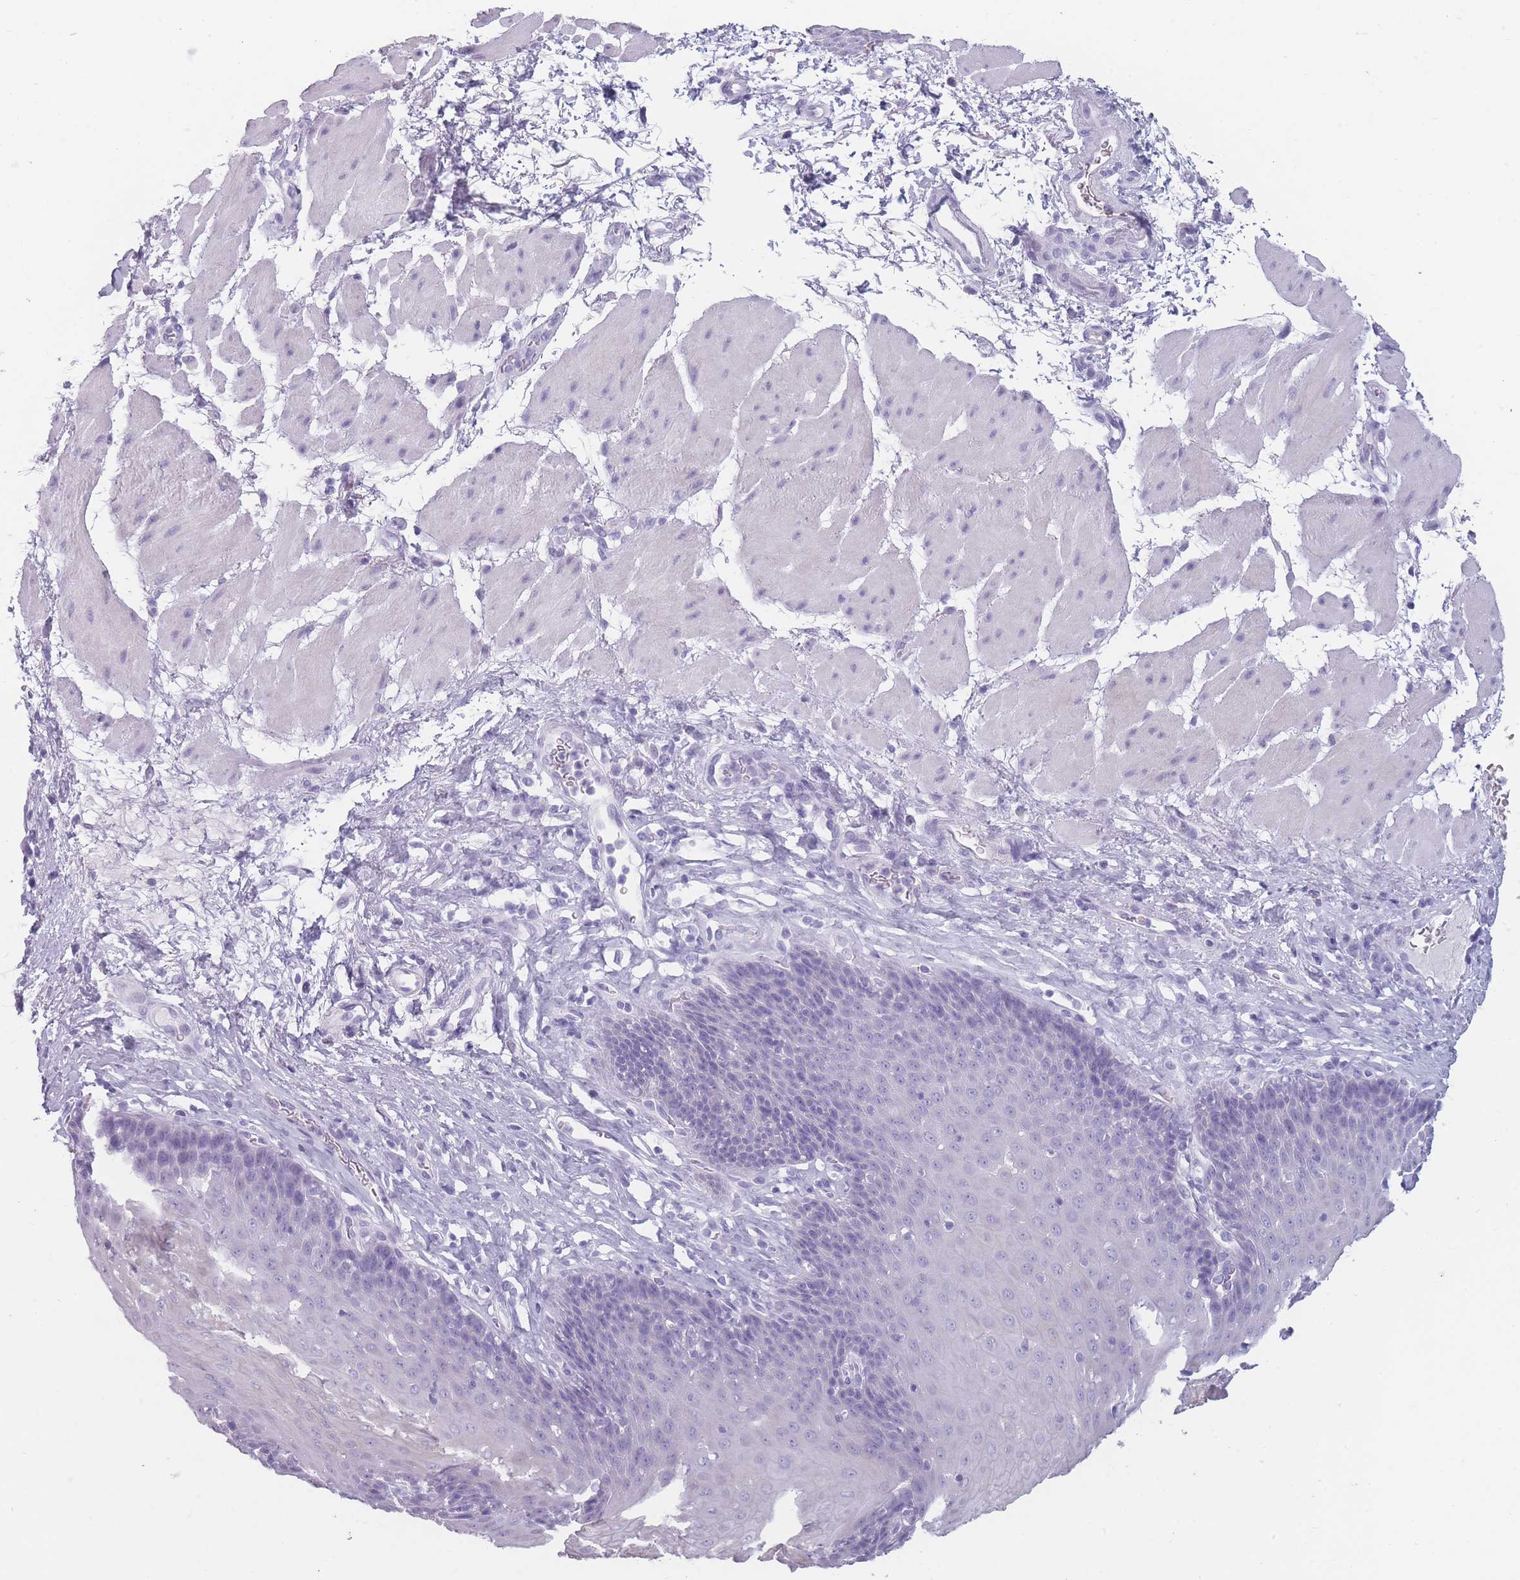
{"staining": {"intensity": "negative", "quantity": "none", "location": "none"}, "tissue": "esophagus", "cell_type": "Squamous epithelial cells", "image_type": "normal", "snomed": [{"axis": "morphology", "description": "Normal tissue, NOS"}, {"axis": "topography", "description": "Esophagus"}], "caption": "DAB immunohistochemical staining of benign esophagus demonstrates no significant expression in squamous epithelial cells. The staining is performed using DAB brown chromogen with nuclei counter-stained in using hematoxylin.", "gene": "CCNO", "patient": {"sex": "female", "age": 66}}